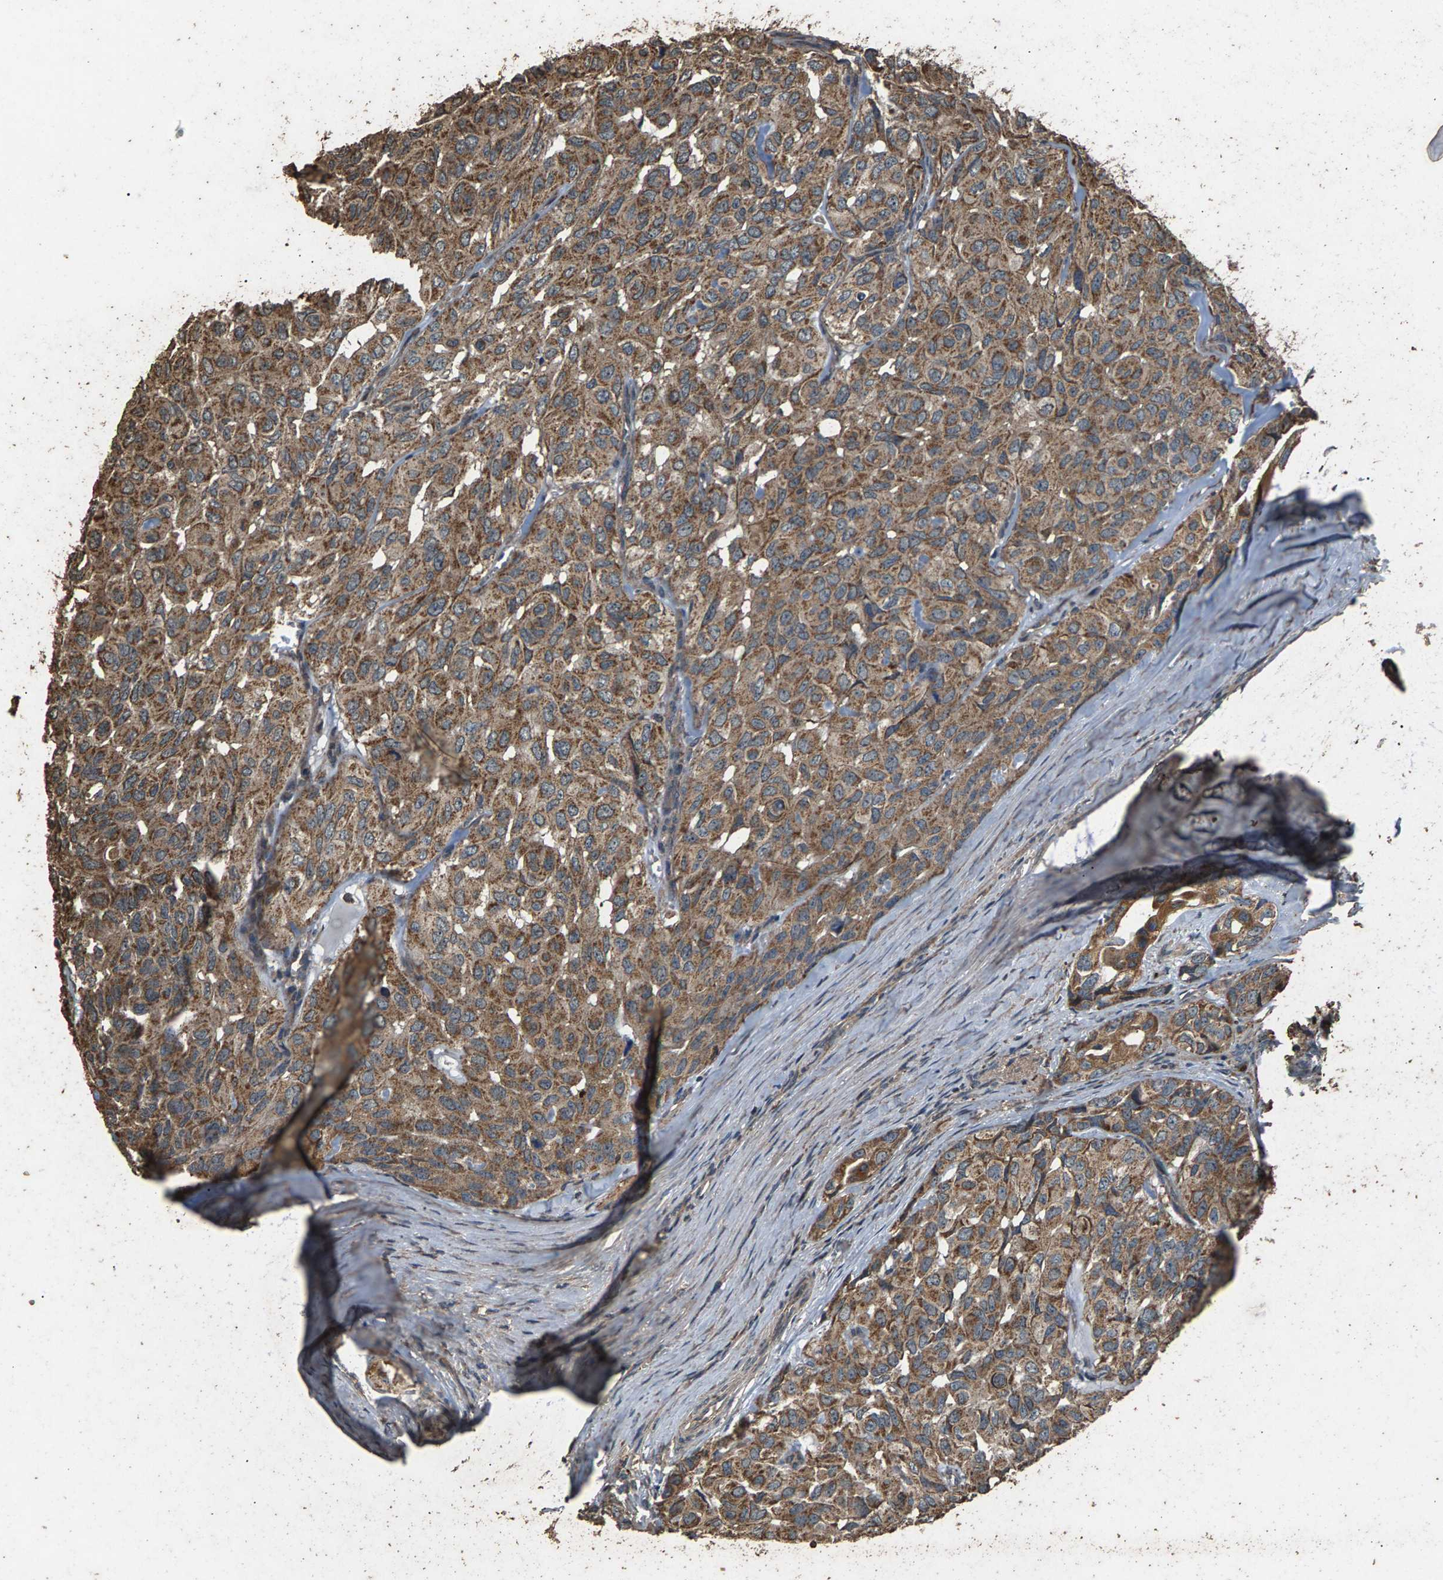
{"staining": {"intensity": "moderate", "quantity": ">75%", "location": "cytoplasmic/membranous"}, "tissue": "head and neck cancer", "cell_type": "Tumor cells", "image_type": "cancer", "snomed": [{"axis": "morphology", "description": "Adenocarcinoma, NOS"}, {"axis": "topography", "description": "Salivary gland, NOS"}, {"axis": "topography", "description": "Head-Neck"}], "caption": "Tumor cells show moderate cytoplasmic/membranous expression in about >75% of cells in adenocarcinoma (head and neck). Nuclei are stained in blue.", "gene": "MRPL27", "patient": {"sex": "female", "age": 76}}